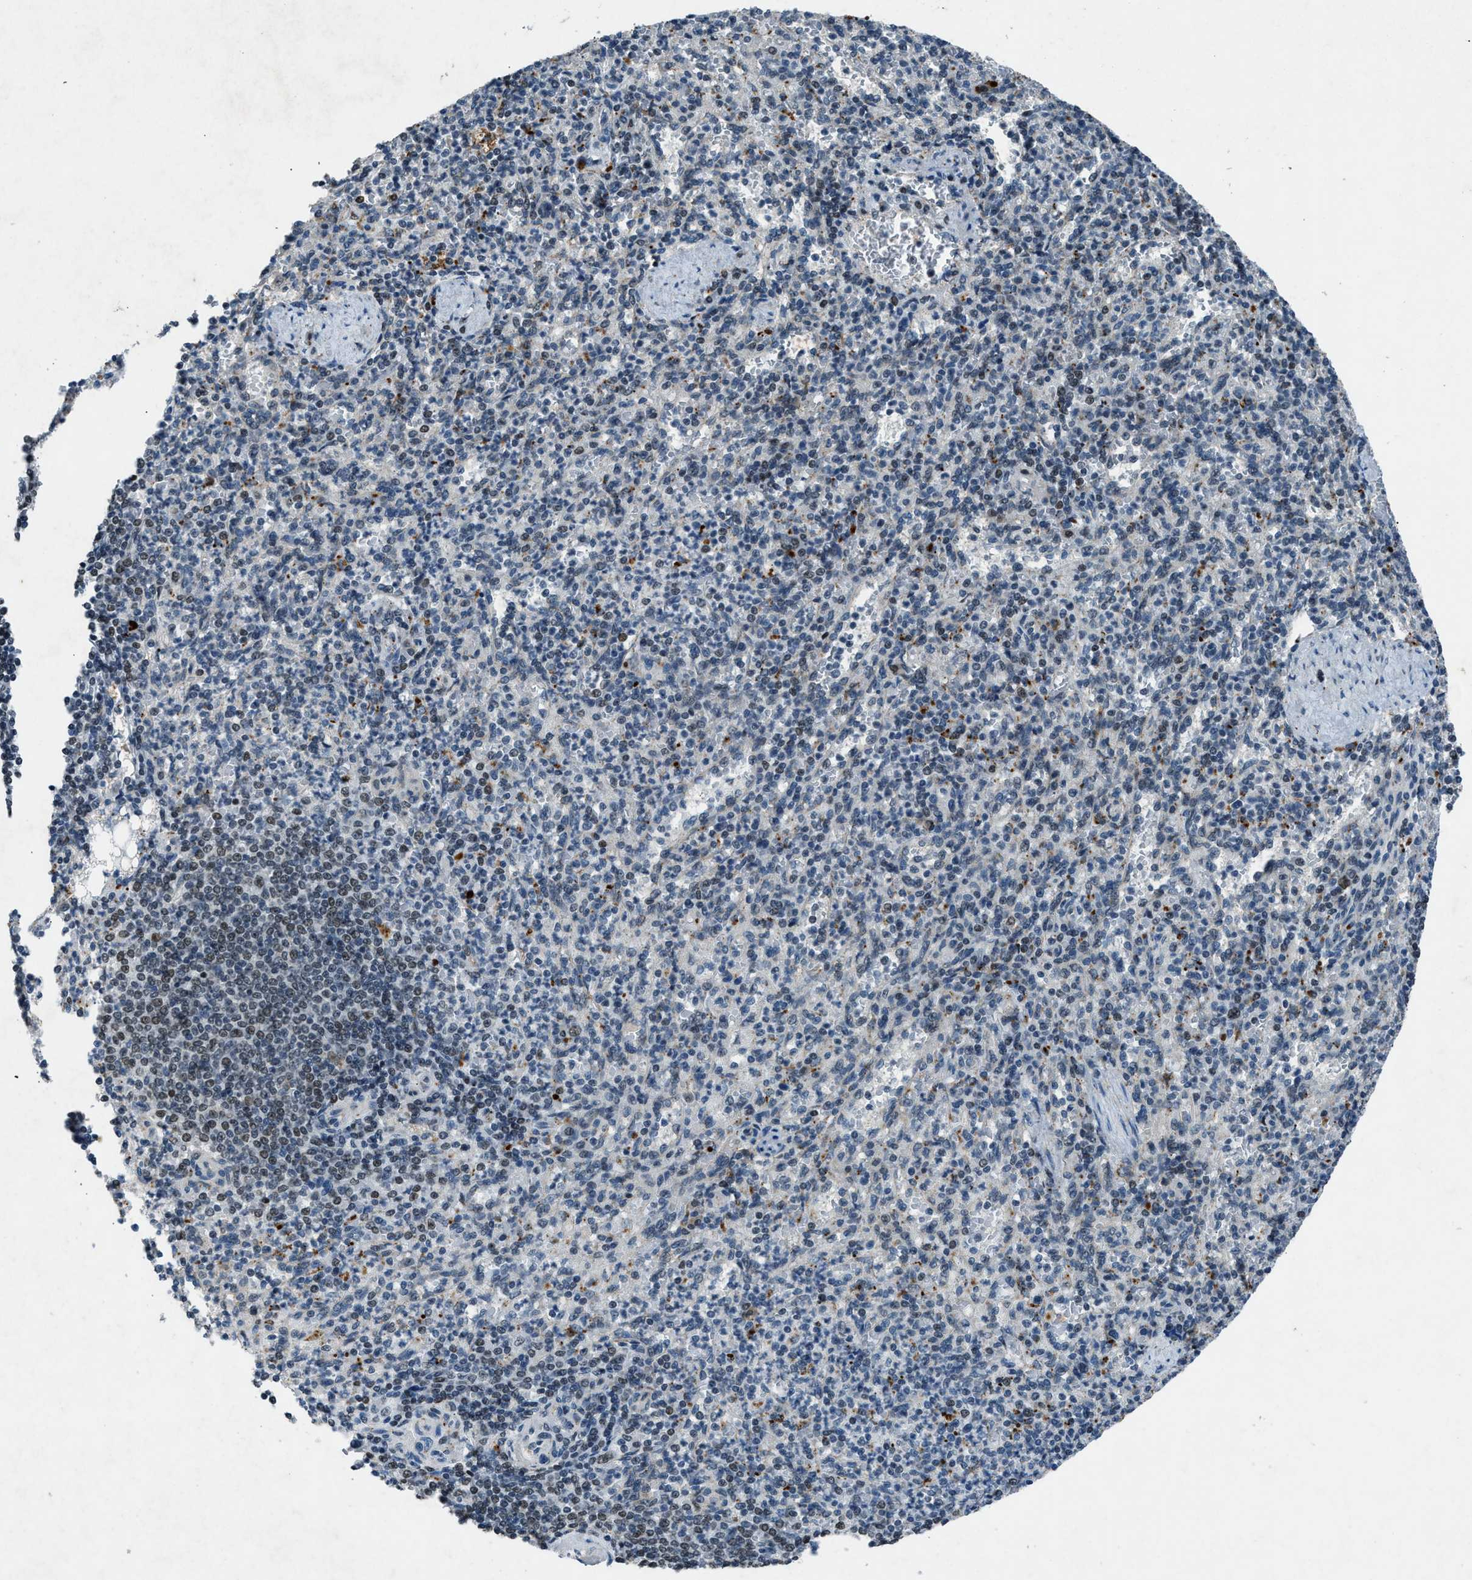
{"staining": {"intensity": "weak", "quantity": "<25%", "location": "nuclear"}, "tissue": "spleen", "cell_type": "Cells in red pulp", "image_type": "normal", "snomed": [{"axis": "morphology", "description": "Normal tissue, NOS"}, {"axis": "topography", "description": "Spleen"}], "caption": "A photomicrograph of human spleen is negative for staining in cells in red pulp.", "gene": "ADCY1", "patient": {"sex": "female", "age": 74}}